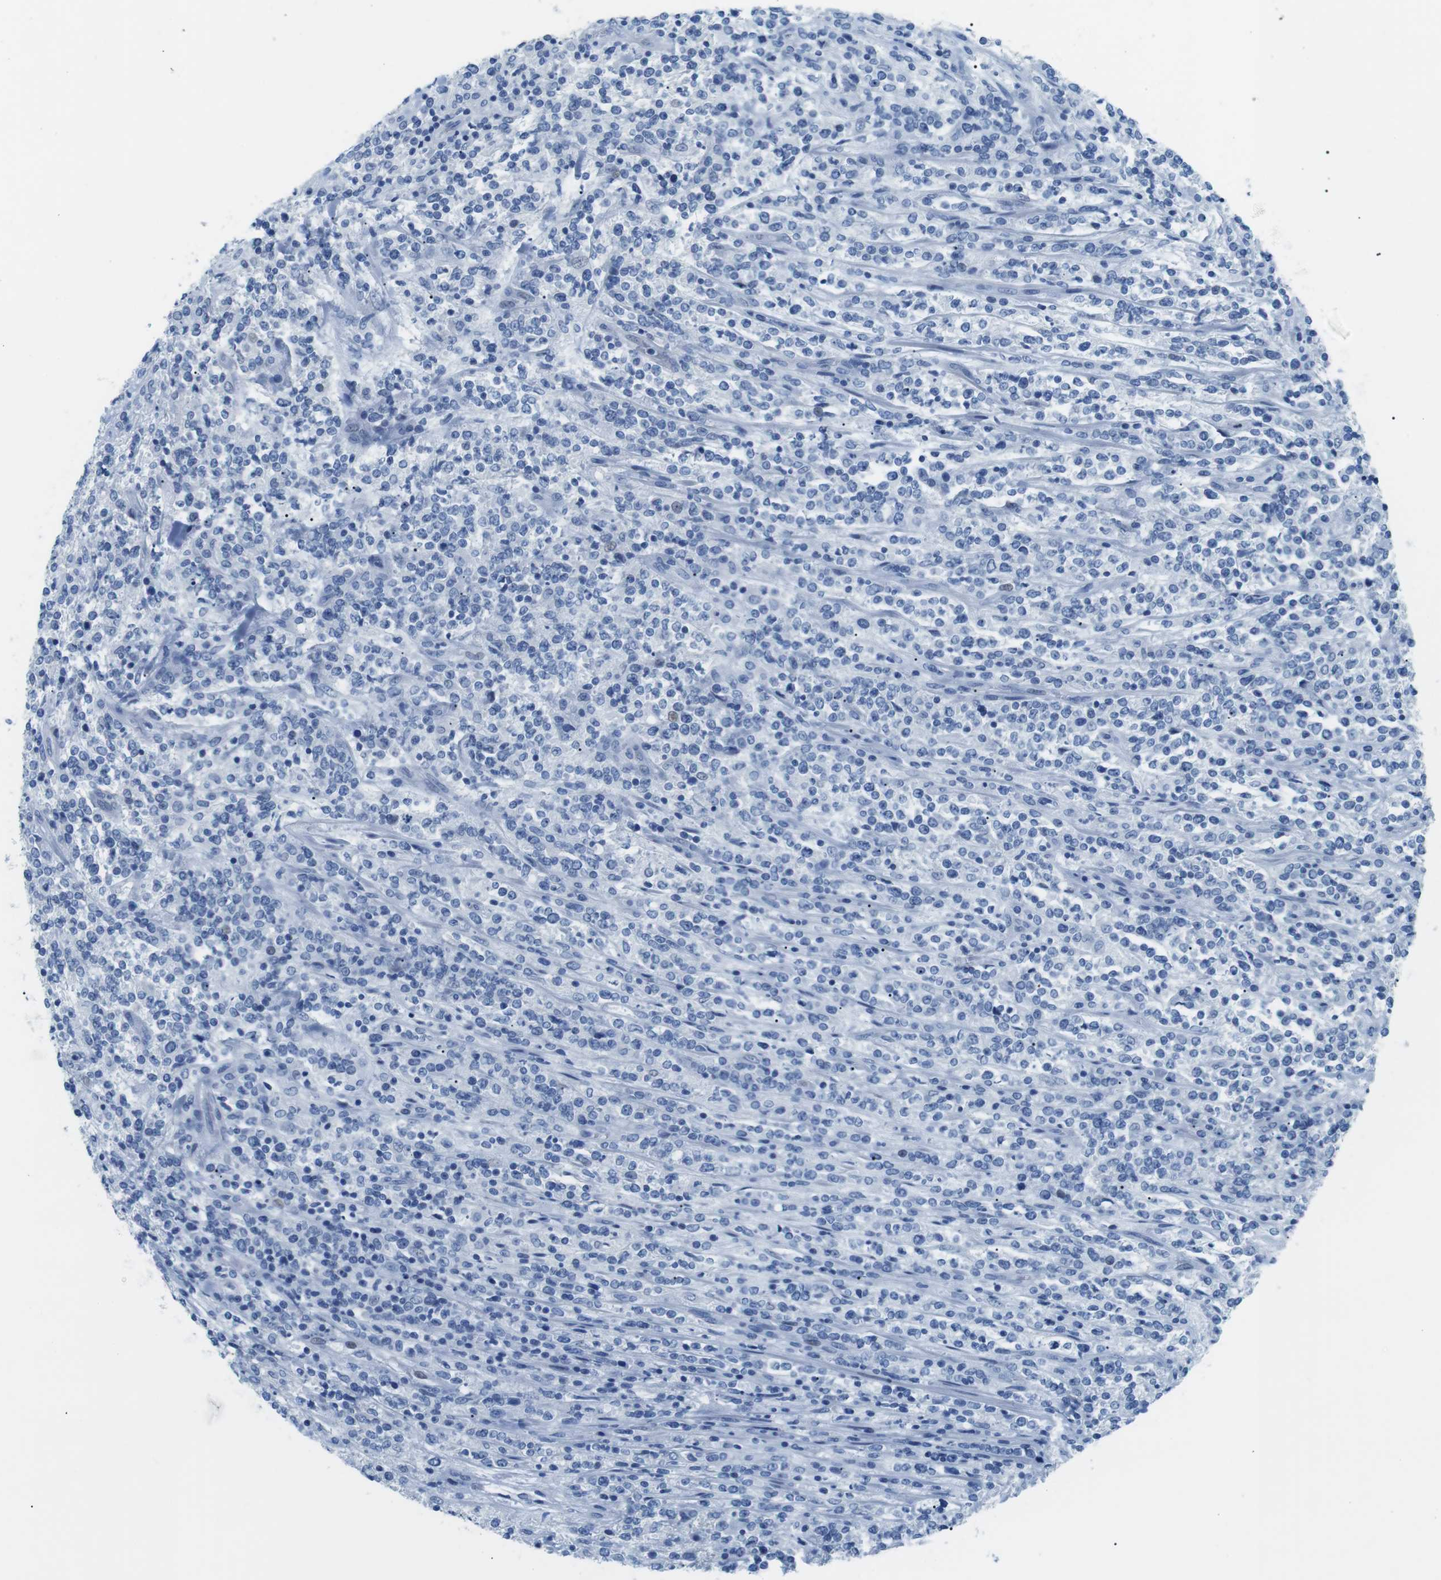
{"staining": {"intensity": "negative", "quantity": "none", "location": "none"}, "tissue": "lymphoma", "cell_type": "Tumor cells", "image_type": "cancer", "snomed": [{"axis": "morphology", "description": "Malignant lymphoma, non-Hodgkin's type, High grade"}, {"axis": "topography", "description": "Soft tissue"}], "caption": "High magnification brightfield microscopy of high-grade malignant lymphoma, non-Hodgkin's type stained with DAB (3,3'-diaminobenzidine) (brown) and counterstained with hematoxylin (blue): tumor cells show no significant positivity.", "gene": "MUC2", "patient": {"sex": "male", "age": 18}}